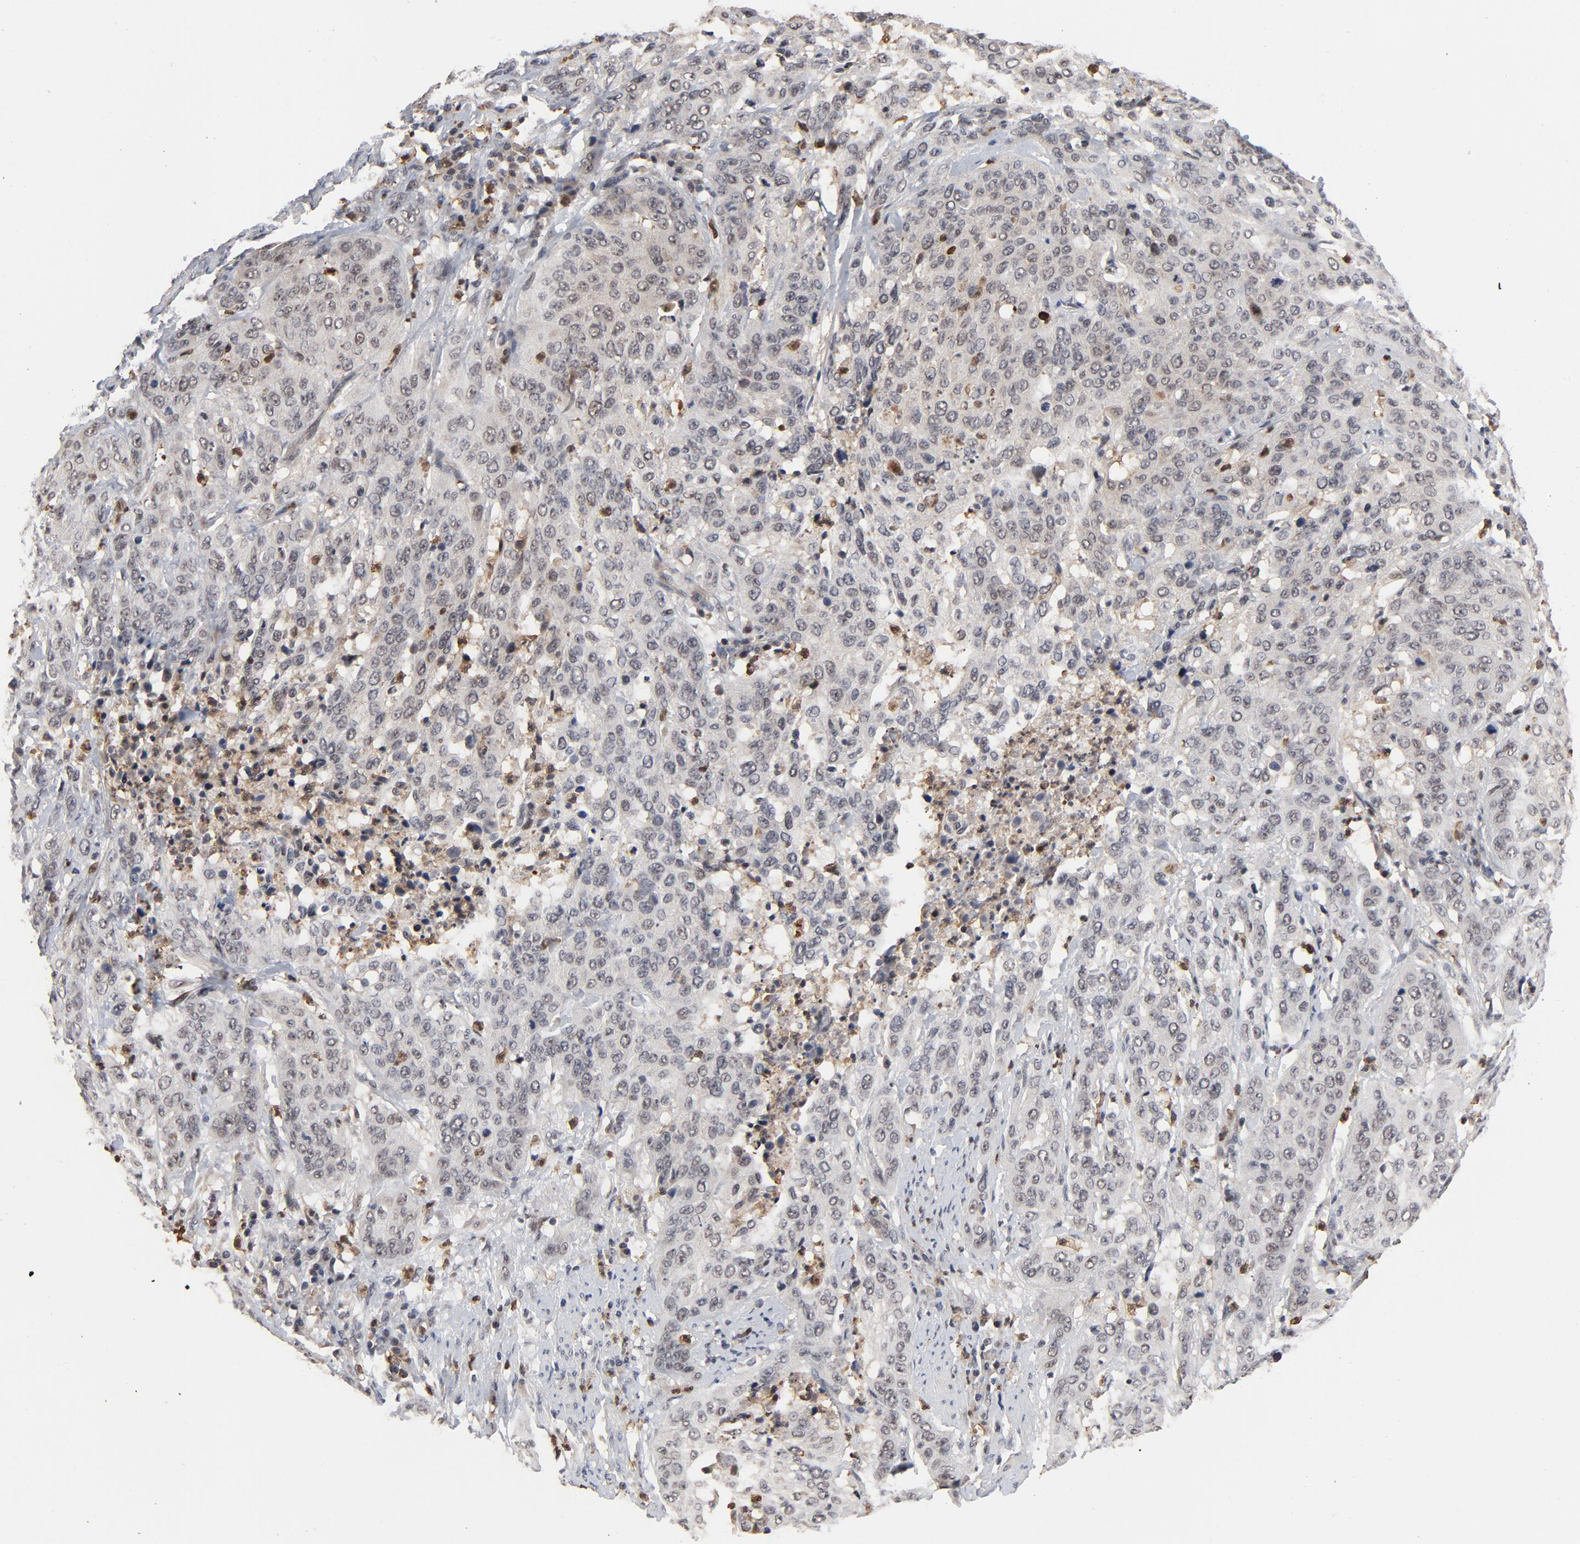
{"staining": {"intensity": "weak", "quantity": "<25%", "location": "nuclear"}, "tissue": "cervical cancer", "cell_type": "Tumor cells", "image_type": "cancer", "snomed": [{"axis": "morphology", "description": "Squamous cell carcinoma, NOS"}, {"axis": "topography", "description": "Cervix"}], "caption": "Immunohistochemistry (IHC) of cervical squamous cell carcinoma reveals no expression in tumor cells. (Stains: DAB (3,3'-diaminobenzidine) immunohistochemistry (IHC) with hematoxylin counter stain, Microscopy: brightfield microscopy at high magnification).", "gene": "RTL5", "patient": {"sex": "female", "age": 41}}